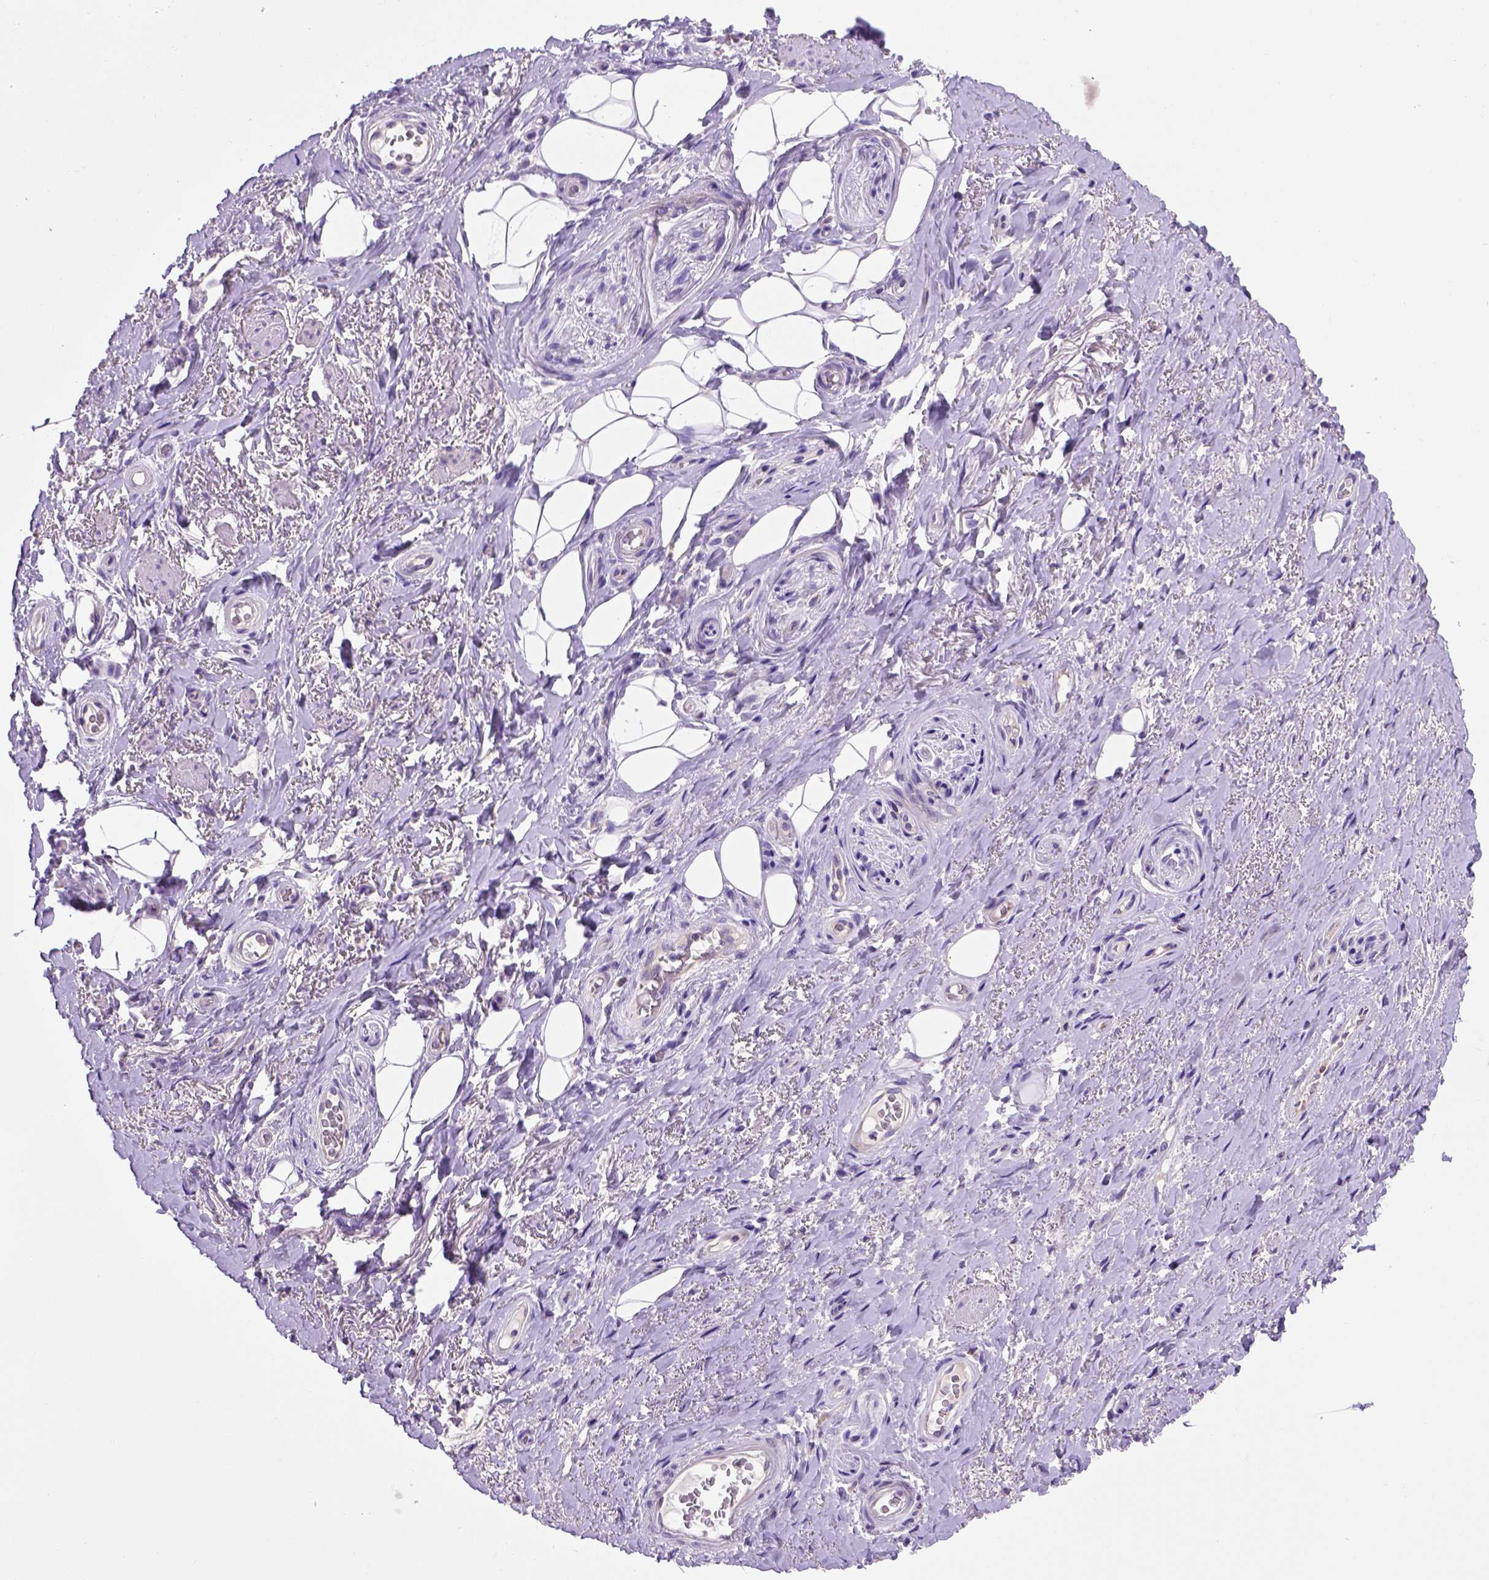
{"staining": {"intensity": "negative", "quantity": "none", "location": "none"}, "tissue": "adipose tissue", "cell_type": "Adipocytes", "image_type": "normal", "snomed": [{"axis": "morphology", "description": "Normal tissue, NOS"}, {"axis": "topography", "description": "Anal"}, {"axis": "topography", "description": "Peripheral nerve tissue"}], "caption": "This histopathology image is of normal adipose tissue stained with IHC to label a protein in brown with the nuclei are counter-stained blue. There is no expression in adipocytes. (DAB IHC visualized using brightfield microscopy, high magnification).", "gene": "FOXI1", "patient": {"sex": "male", "age": 53}}